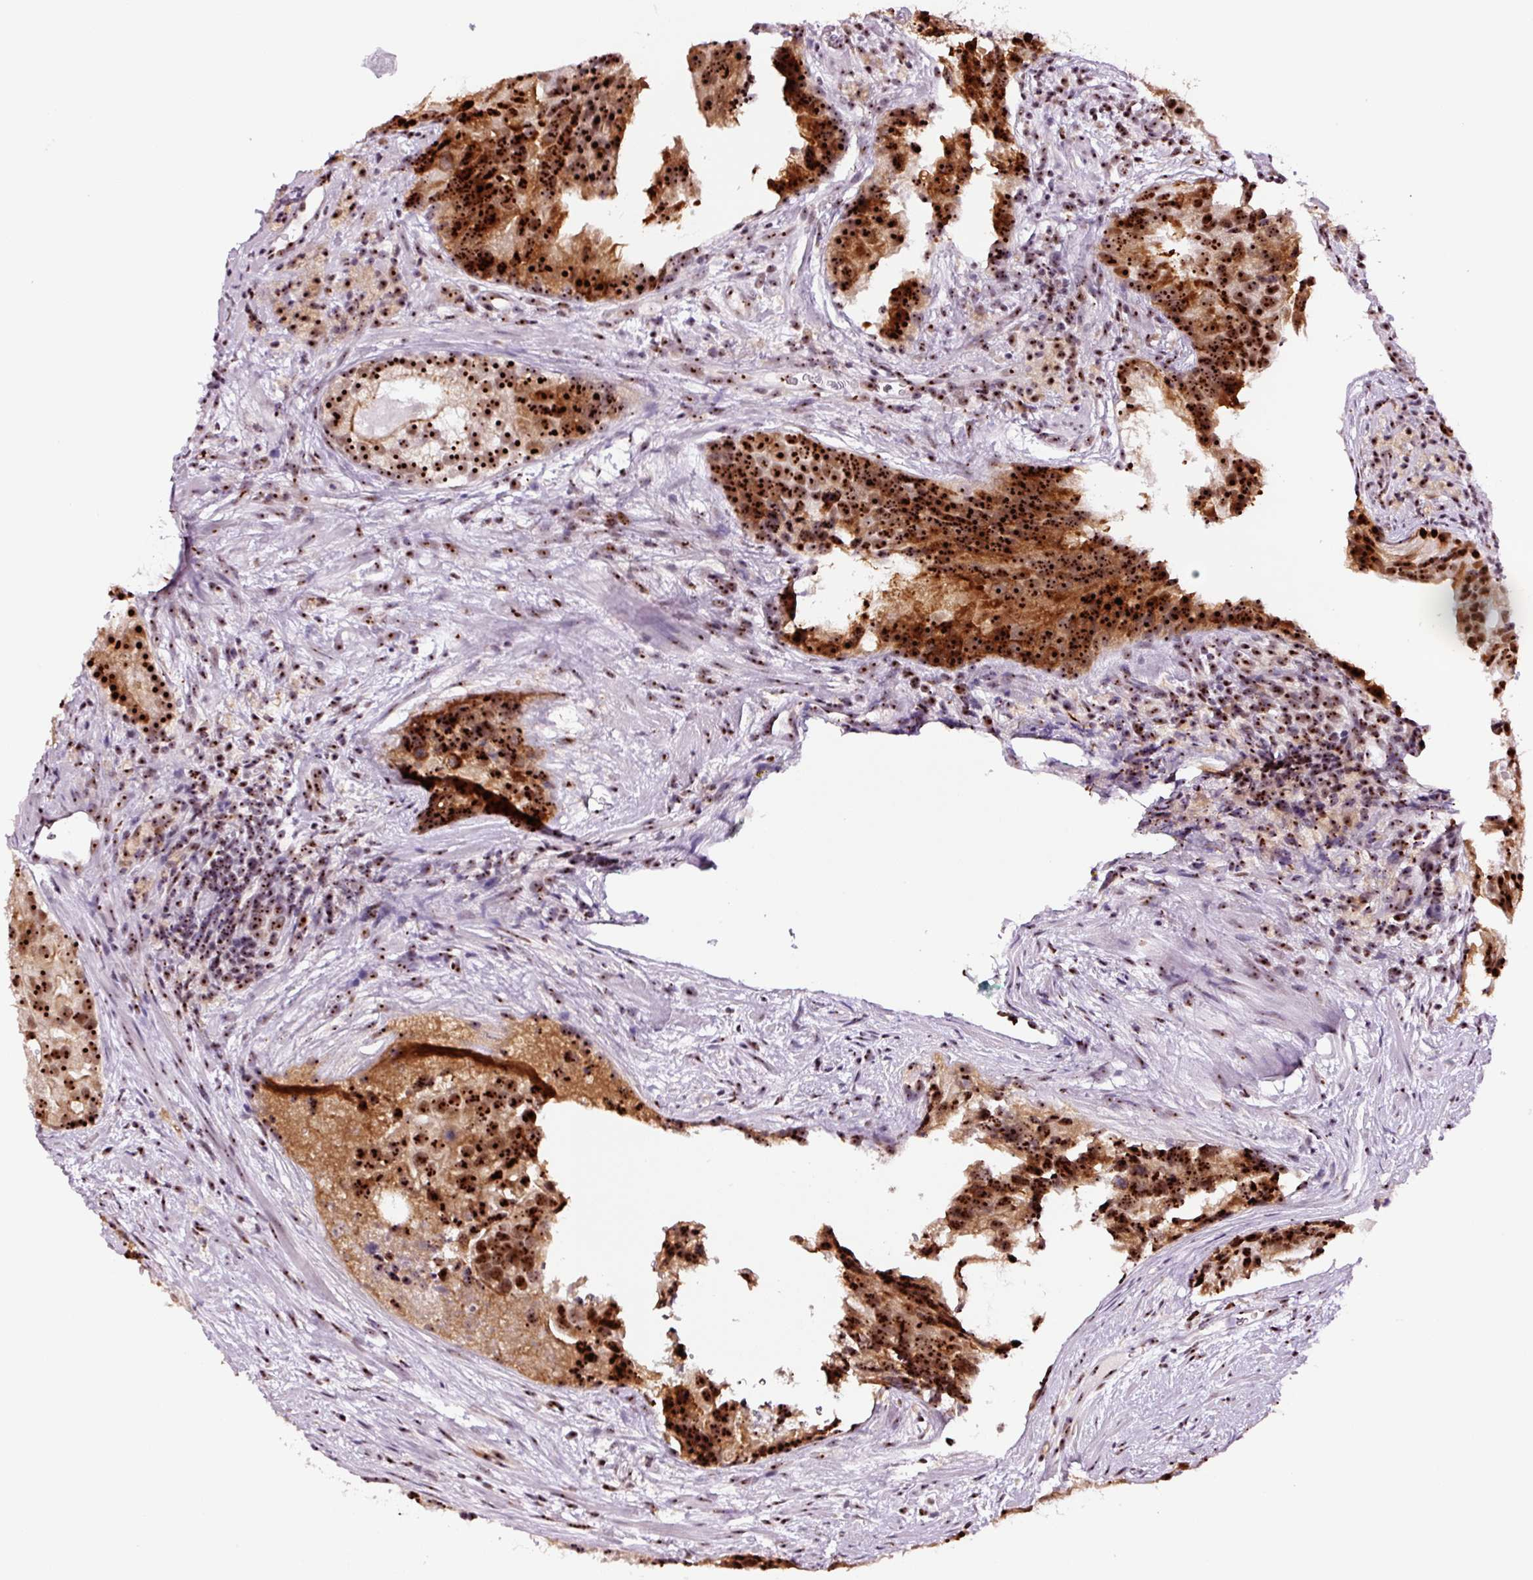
{"staining": {"intensity": "strong", "quantity": ">75%", "location": "cytoplasmic/membranous,nuclear"}, "tissue": "prostate cancer", "cell_type": "Tumor cells", "image_type": "cancer", "snomed": [{"axis": "morphology", "description": "Adenocarcinoma, High grade"}, {"axis": "topography", "description": "Prostate"}], "caption": "Strong cytoplasmic/membranous and nuclear positivity is present in about >75% of tumor cells in prostate adenocarcinoma (high-grade). (DAB (3,3'-diaminobenzidine) = brown stain, brightfield microscopy at high magnification).", "gene": "GNL3", "patient": {"sex": "male", "age": 62}}